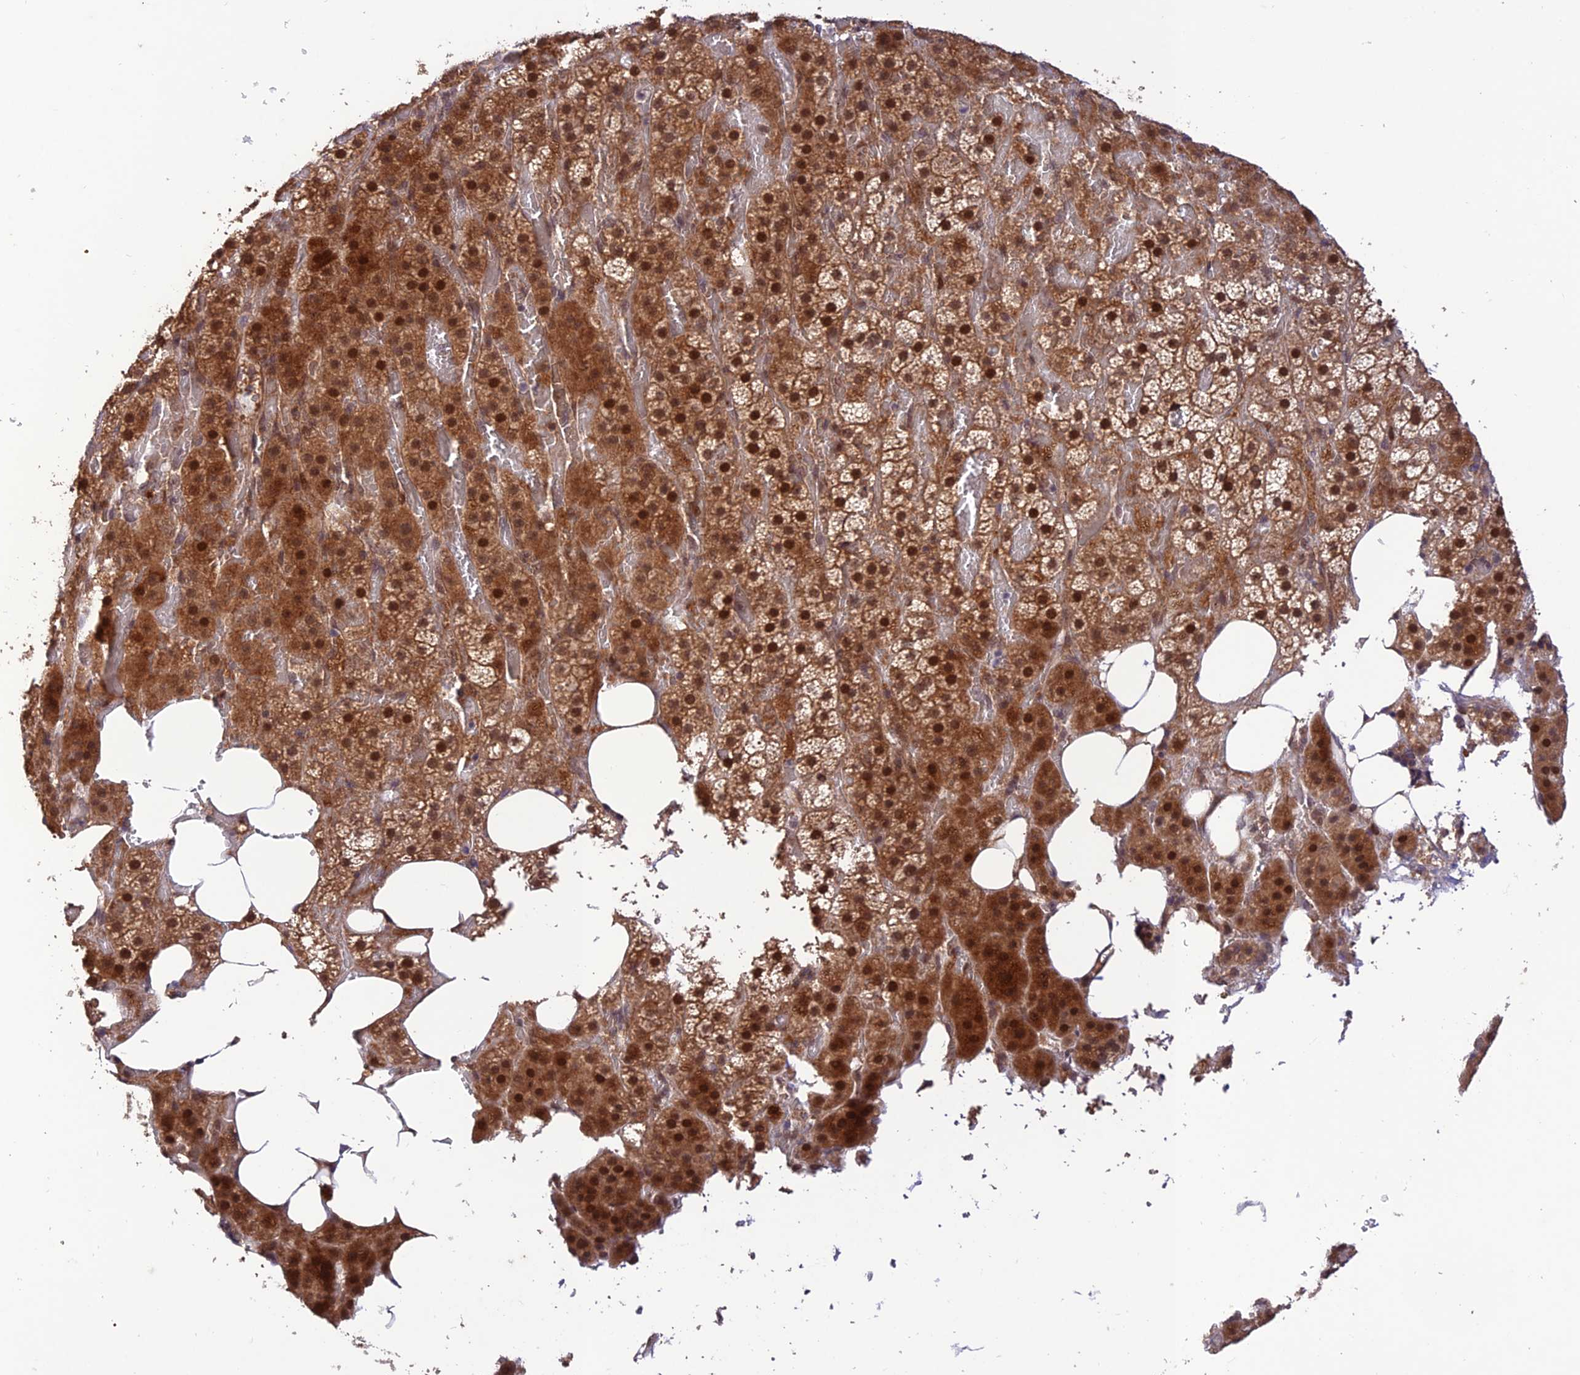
{"staining": {"intensity": "strong", "quantity": ">75%", "location": "cytoplasmic/membranous,nuclear"}, "tissue": "adrenal gland", "cell_type": "Glandular cells", "image_type": "normal", "snomed": [{"axis": "morphology", "description": "Normal tissue, NOS"}, {"axis": "topography", "description": "Adrenal gland"}], "caption": "This is an image of immunohistochemistry (IHC) staining of normal adrenal gland, which shows strong positivity in the cytoplasmic/membranous,nuclear of glandular cells.", "gene": "REV1", "patient": {"sex": "female", "age": 59}}